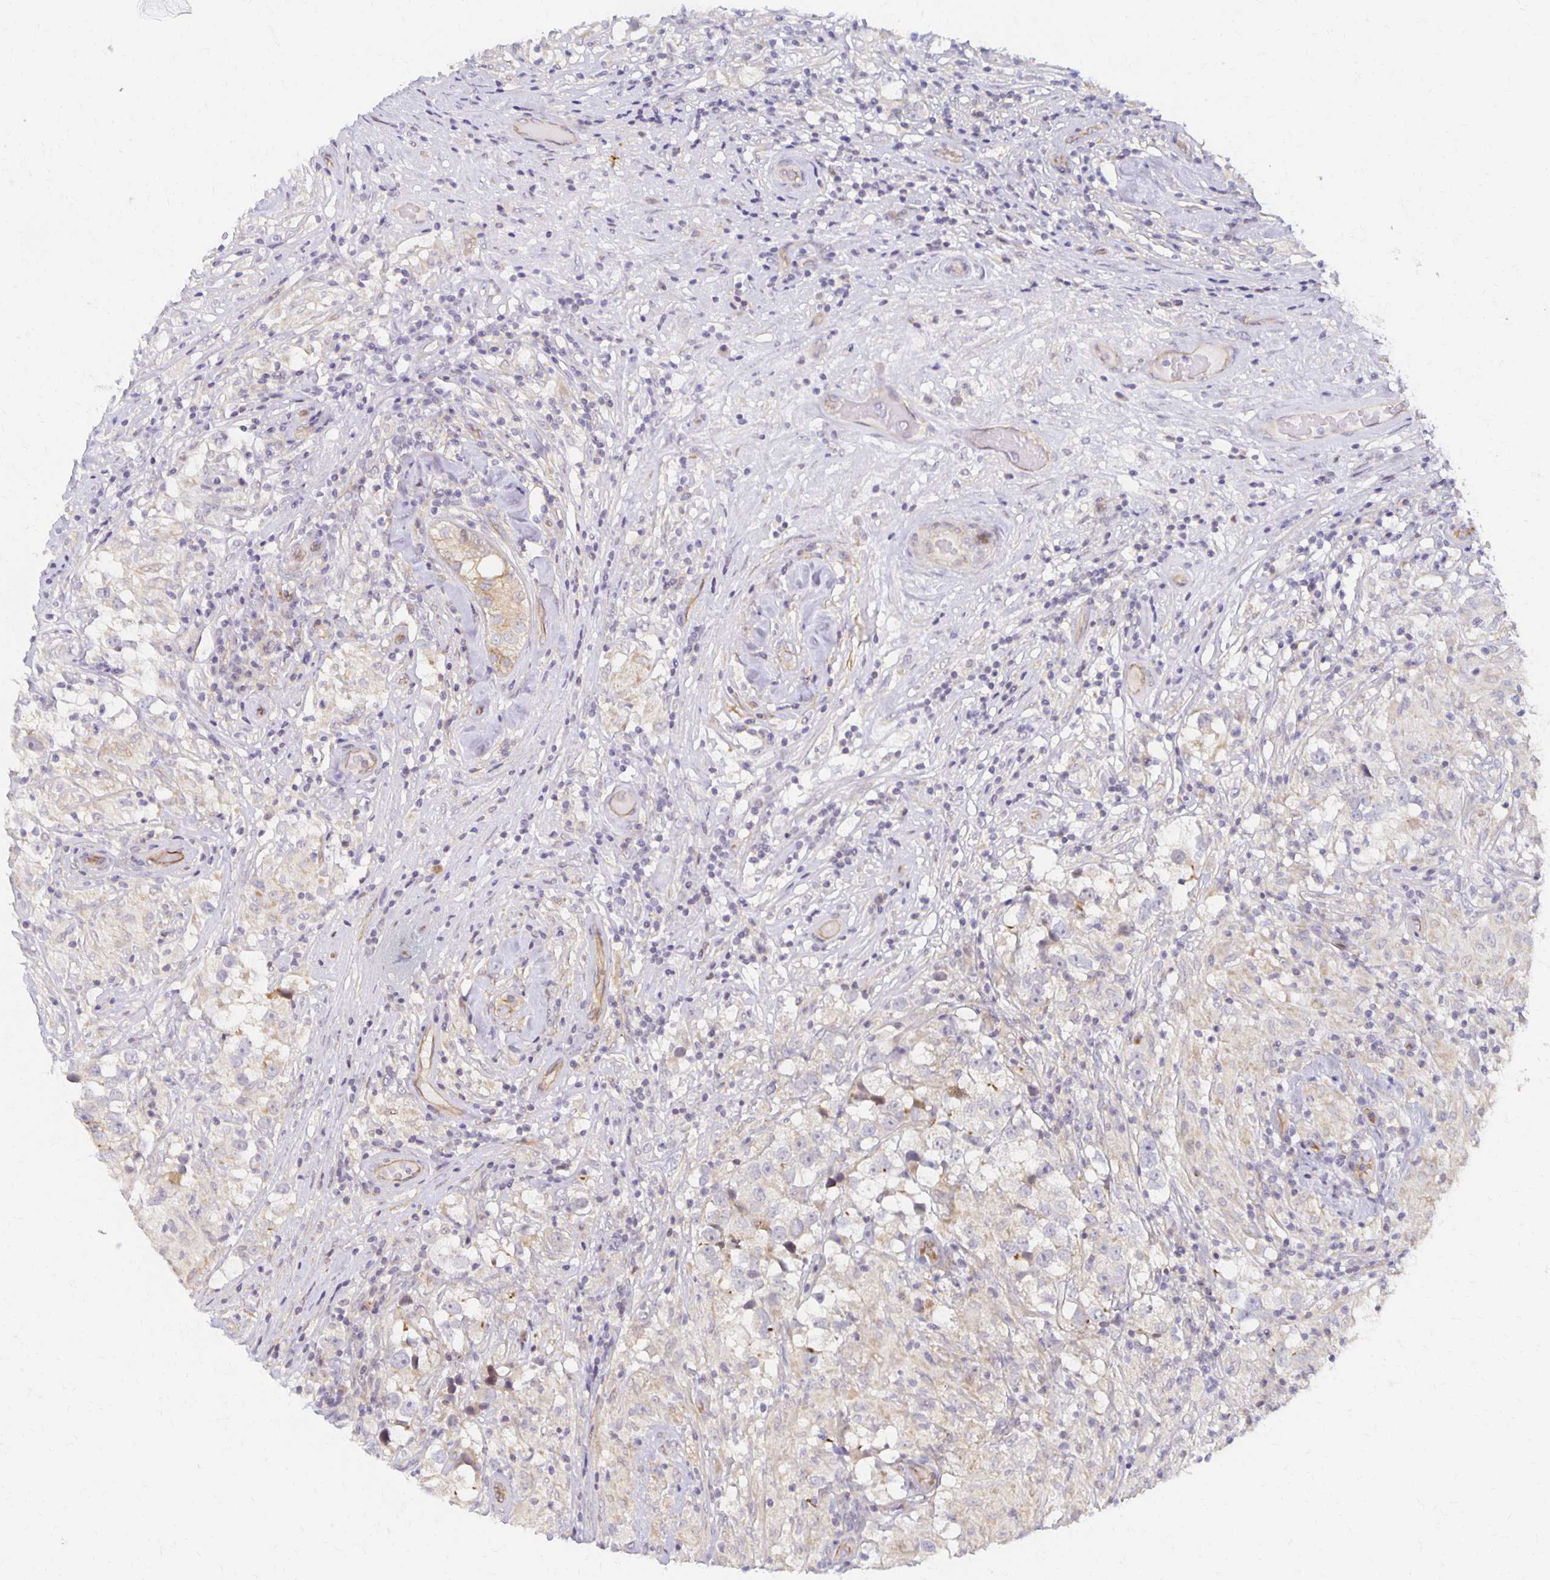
{"staining": {"intensity": "negative", "quantity": "none", "location": "none"}, "tissue": "testis cancer", "cell_type": "Tumor cells", "image_type": "cancer", "snomed": [{"axis": "morphology", "description": "Seminoma, NOS"}, {"axis": "topography", "description": "Testis"}], "caption": "IHC of testis cancer (seminoma) exhibits no expression in tumor cells.", "gene": "SORL1", "patient": {"sex": "male", "age": 46}}